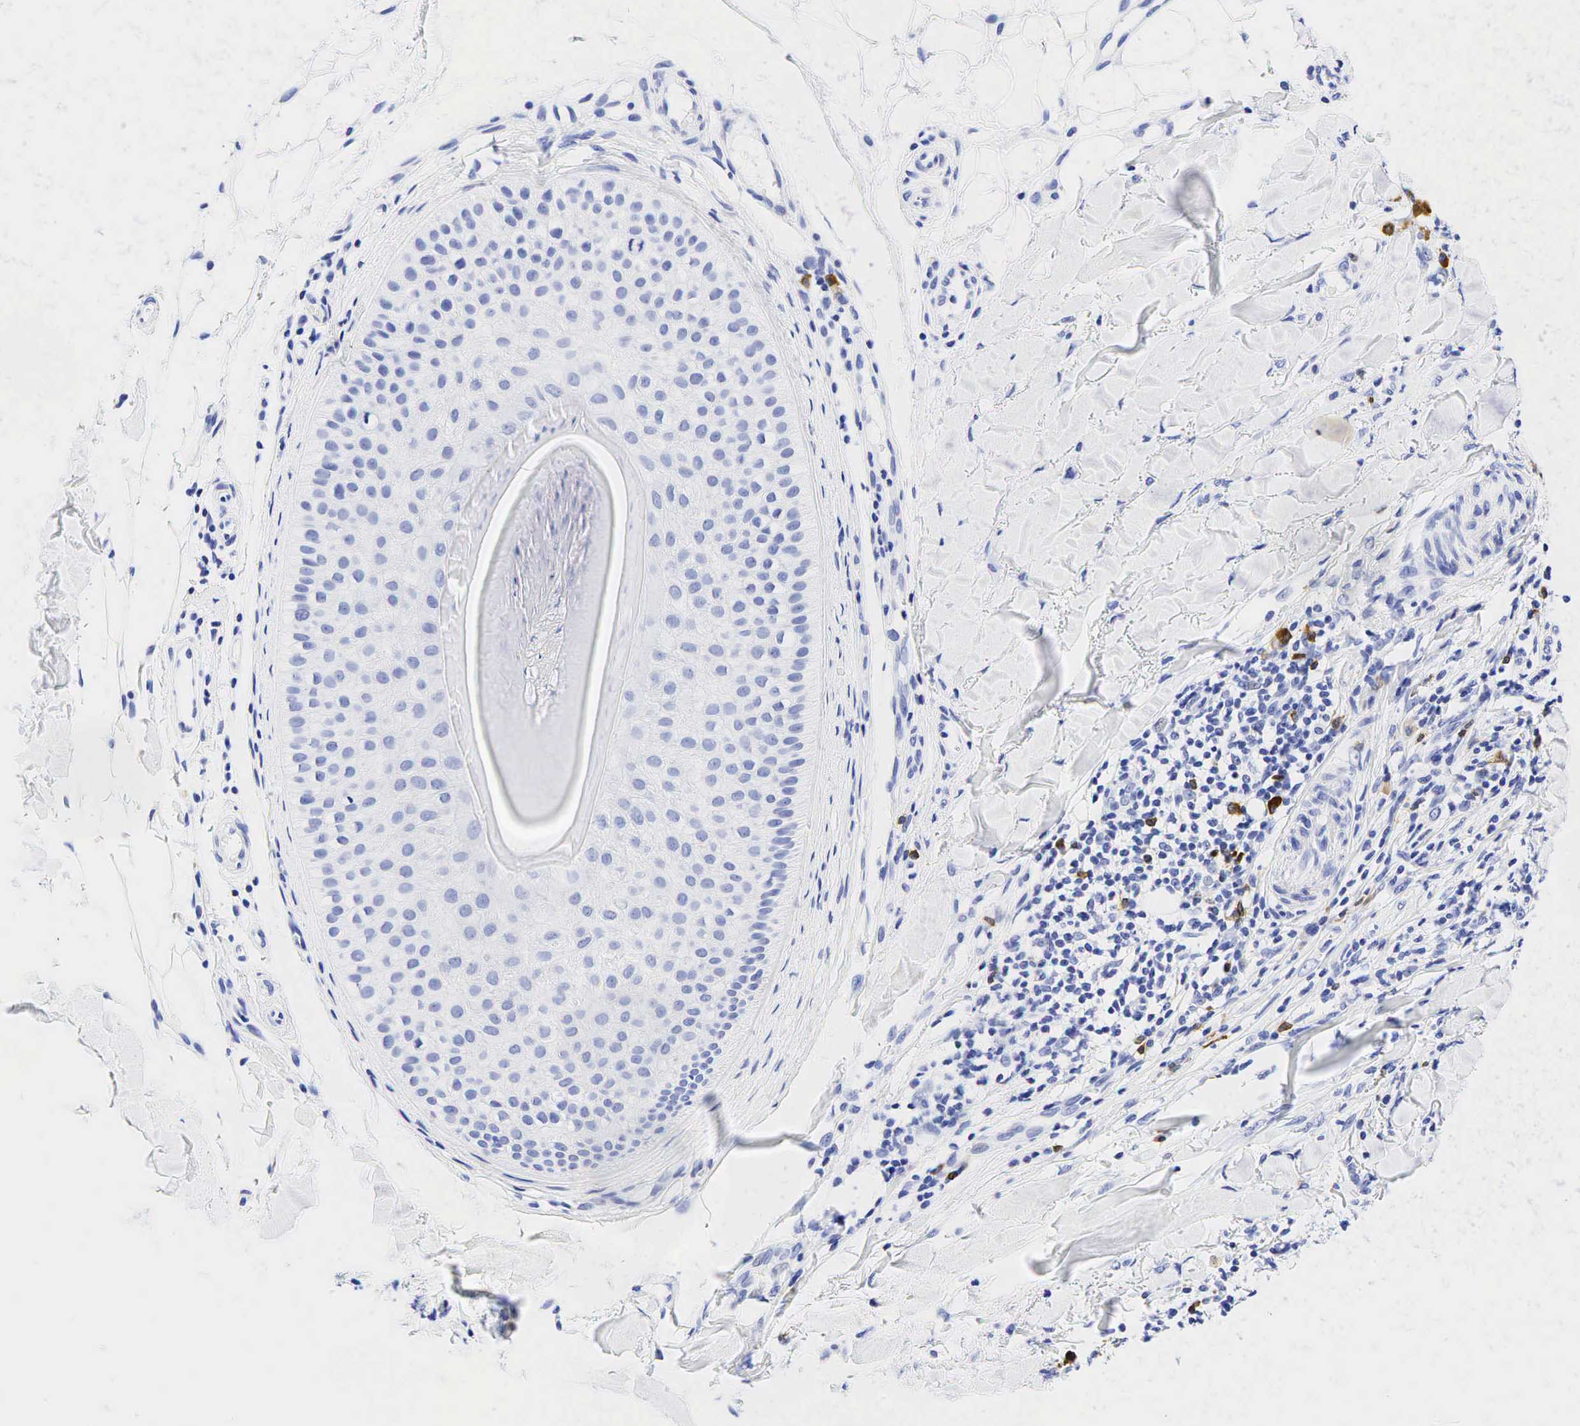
{"staining": {"intensity": "negative", "quantity": "none", "location": "none"}, "tissue": "skin cancer", "cell_type": "Tumor cells", "image_type": "cancer", "snomed": [{"axis": "morphology", "description": "Squamous cell carcinoma, NOS"}, {"axis": "topography", "description": "Skin"}], "caption": "Immunohistochemistry (IHC) histopathology image of neoplastic tissue: human skin cancer stained with DAB shows no significant protein positivity in tumor cells.", "gene": "CD79A", "patient": {"sex": "male", "age": 77}}